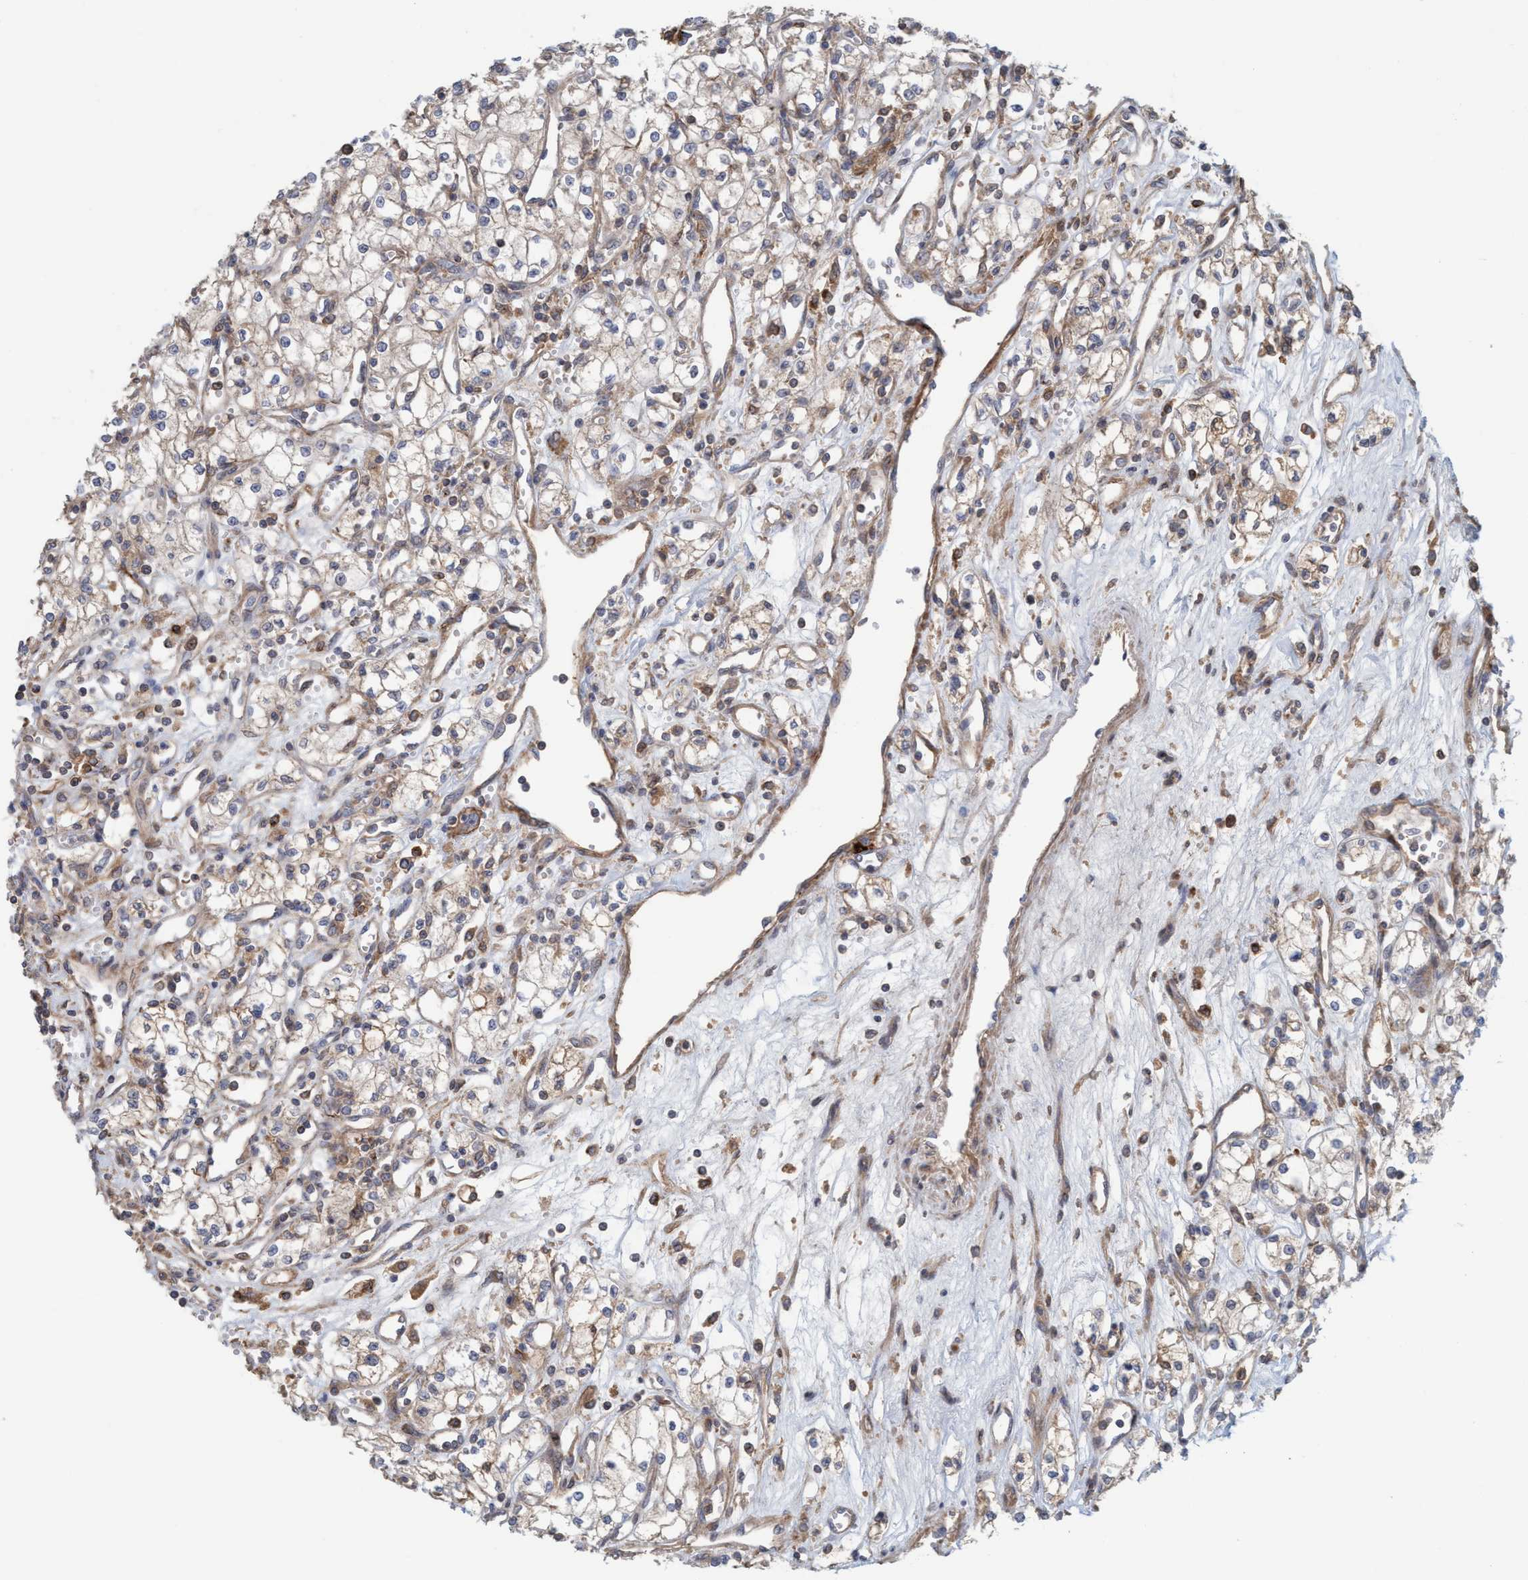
{"staining": {"intensity": "weak", "quantity": ">75%", "location": "cytoplasmic/membranous"}, "tissue": "renal cancer", "cell_type": "Tumor cells", "image_type": "cancer", "snomed": [{"axis": "morphology", "description": "Adenocarcinoma, NOS"}, {"axis": "topography", "description": "Kidney"}], "caption": "Immunohistochemical staining of renal cancer (adenocarcinoma) exhibits low levels of weak cytoplasmic/membranous protein expression in approximately >75% of tumor cells.", "gene": "SPECC1", "patient": {"sex": "male", "age": 59}}